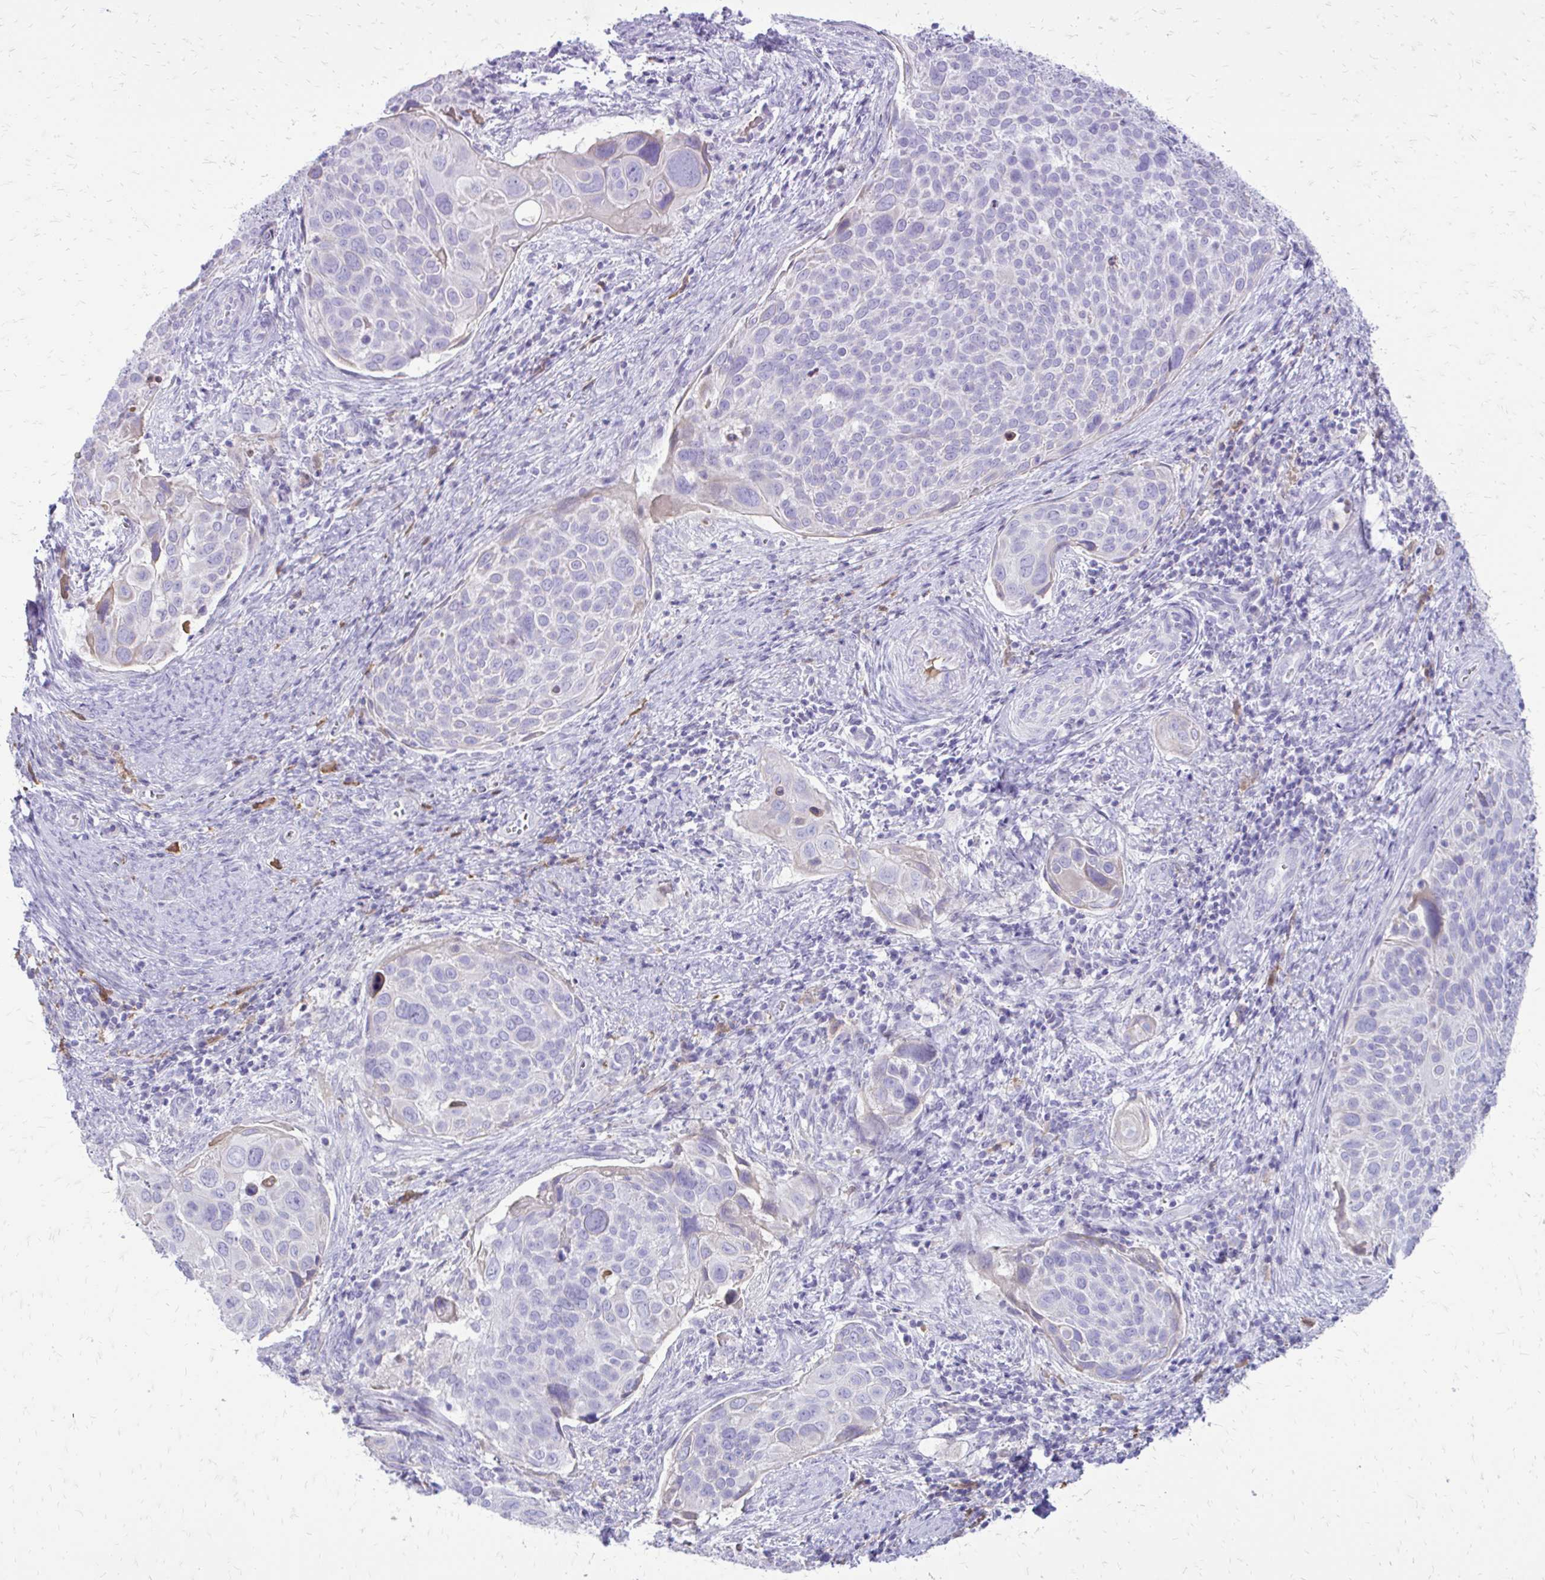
{"staining": {"intensity": "negative", "quantity": "none", "location": "none"}, "tissue": "cervical cancer", "cell_type": "Tumor cells", "image_type": "cancer", "snomed": [{"axis": "morphology", "description": "Squamous cell carcinoma, NOS"}, {"axis": "topography", "description": "Cervix"}], "caption": "An image of human cervical cancer is negative for staining in tumor cells.", "gene": "SIGLEC11", "patient": {"sex": "female", "age": 39}}